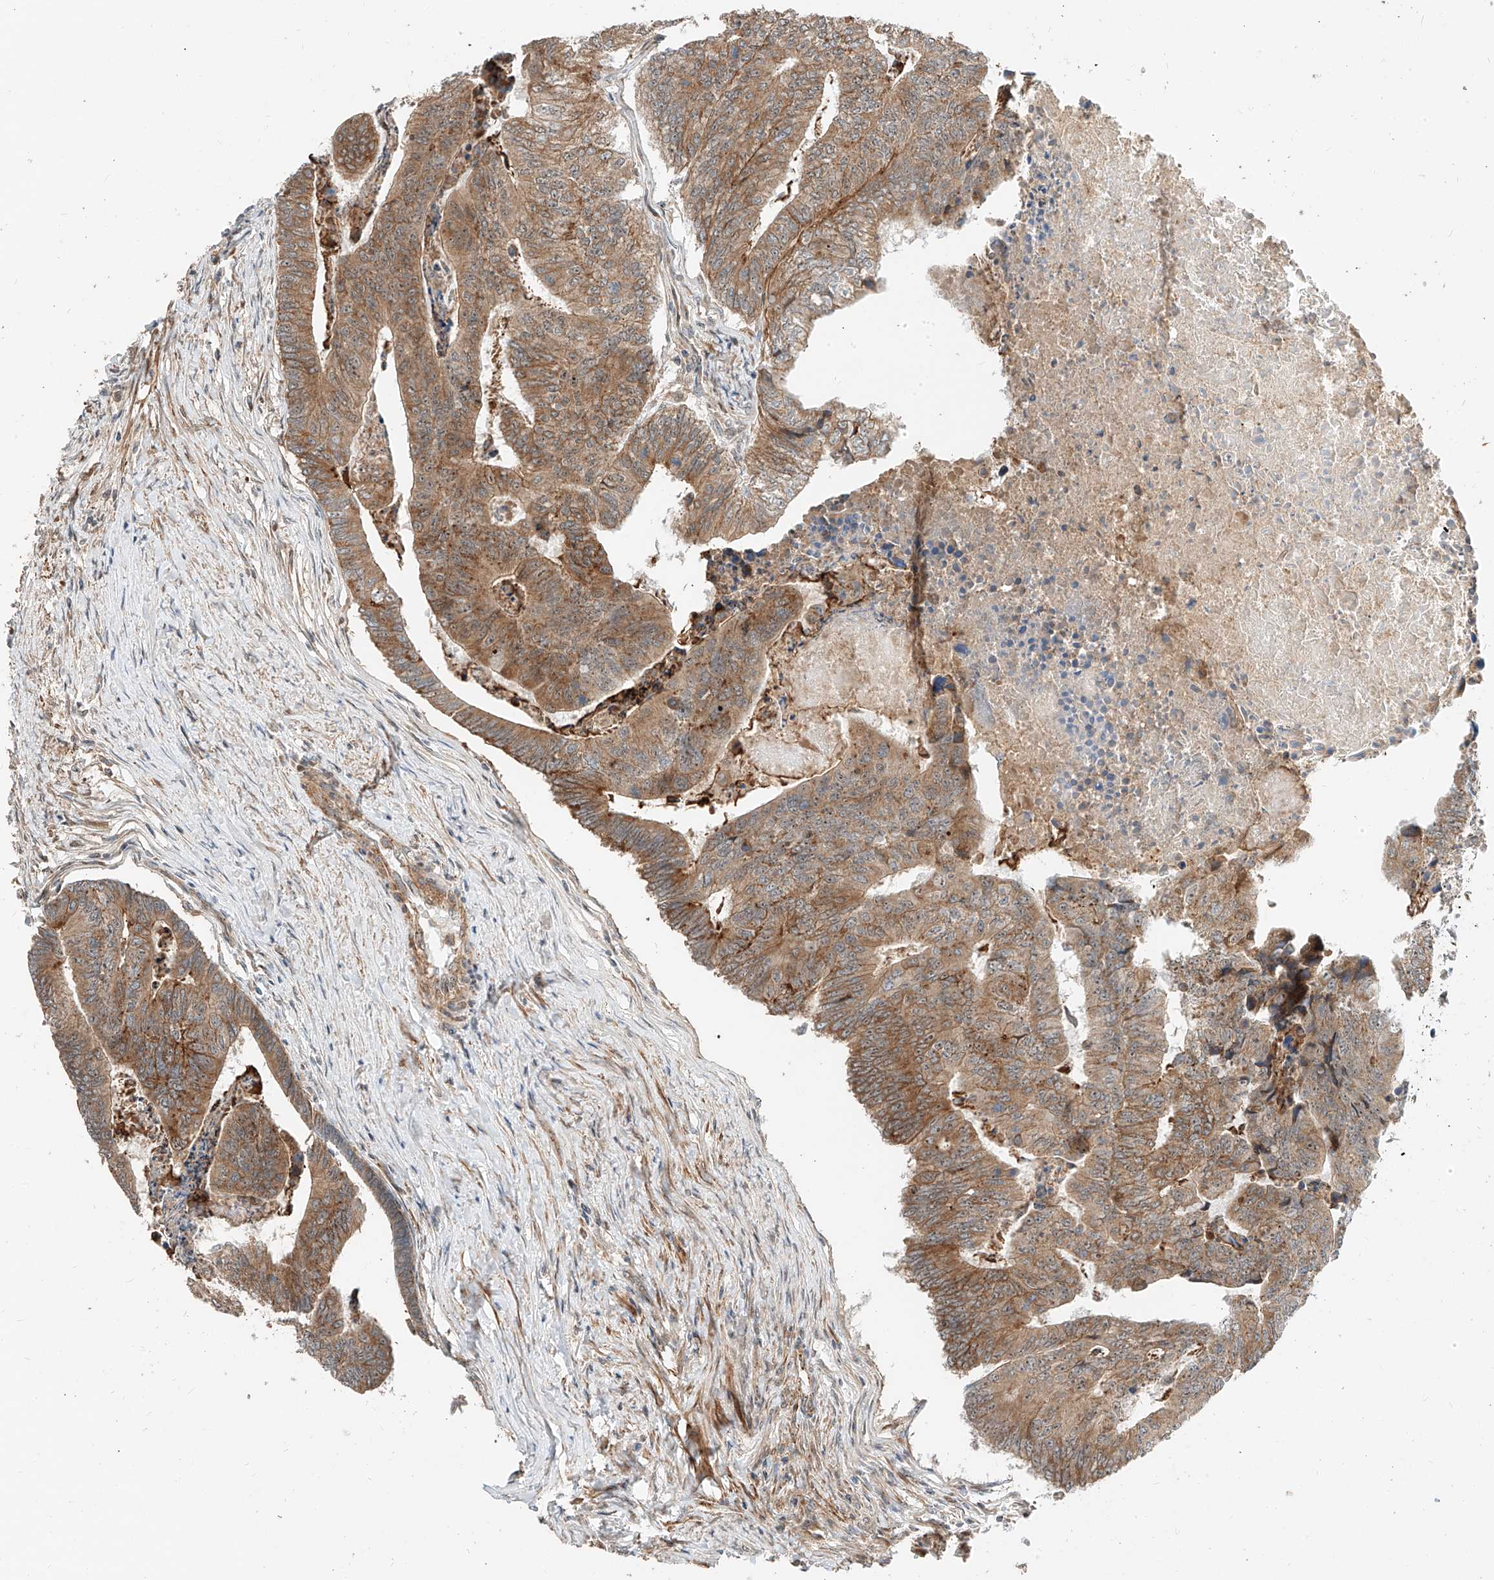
{"staining": {"intensity": "moderate", "quantity": ">75%", "location": "cytoplasmic/membranous"}, "tissue": "colorectal cancer", "cell_type": "Tumor cells", "image_type": "cancer", "snomed": [{"axis": "morphology", "description": "Adenocarcinoma, NOS"}, {"axis": "topography", "description": "Colon"}], "caption": "Protein expression analysis of colorectal adenocarcinoma displays moderate cytoplasmic/membranous expression in about >75% of tumor cells.", "gene": "CPAMD8", "patient": {"sex": "female", "age": 67}}